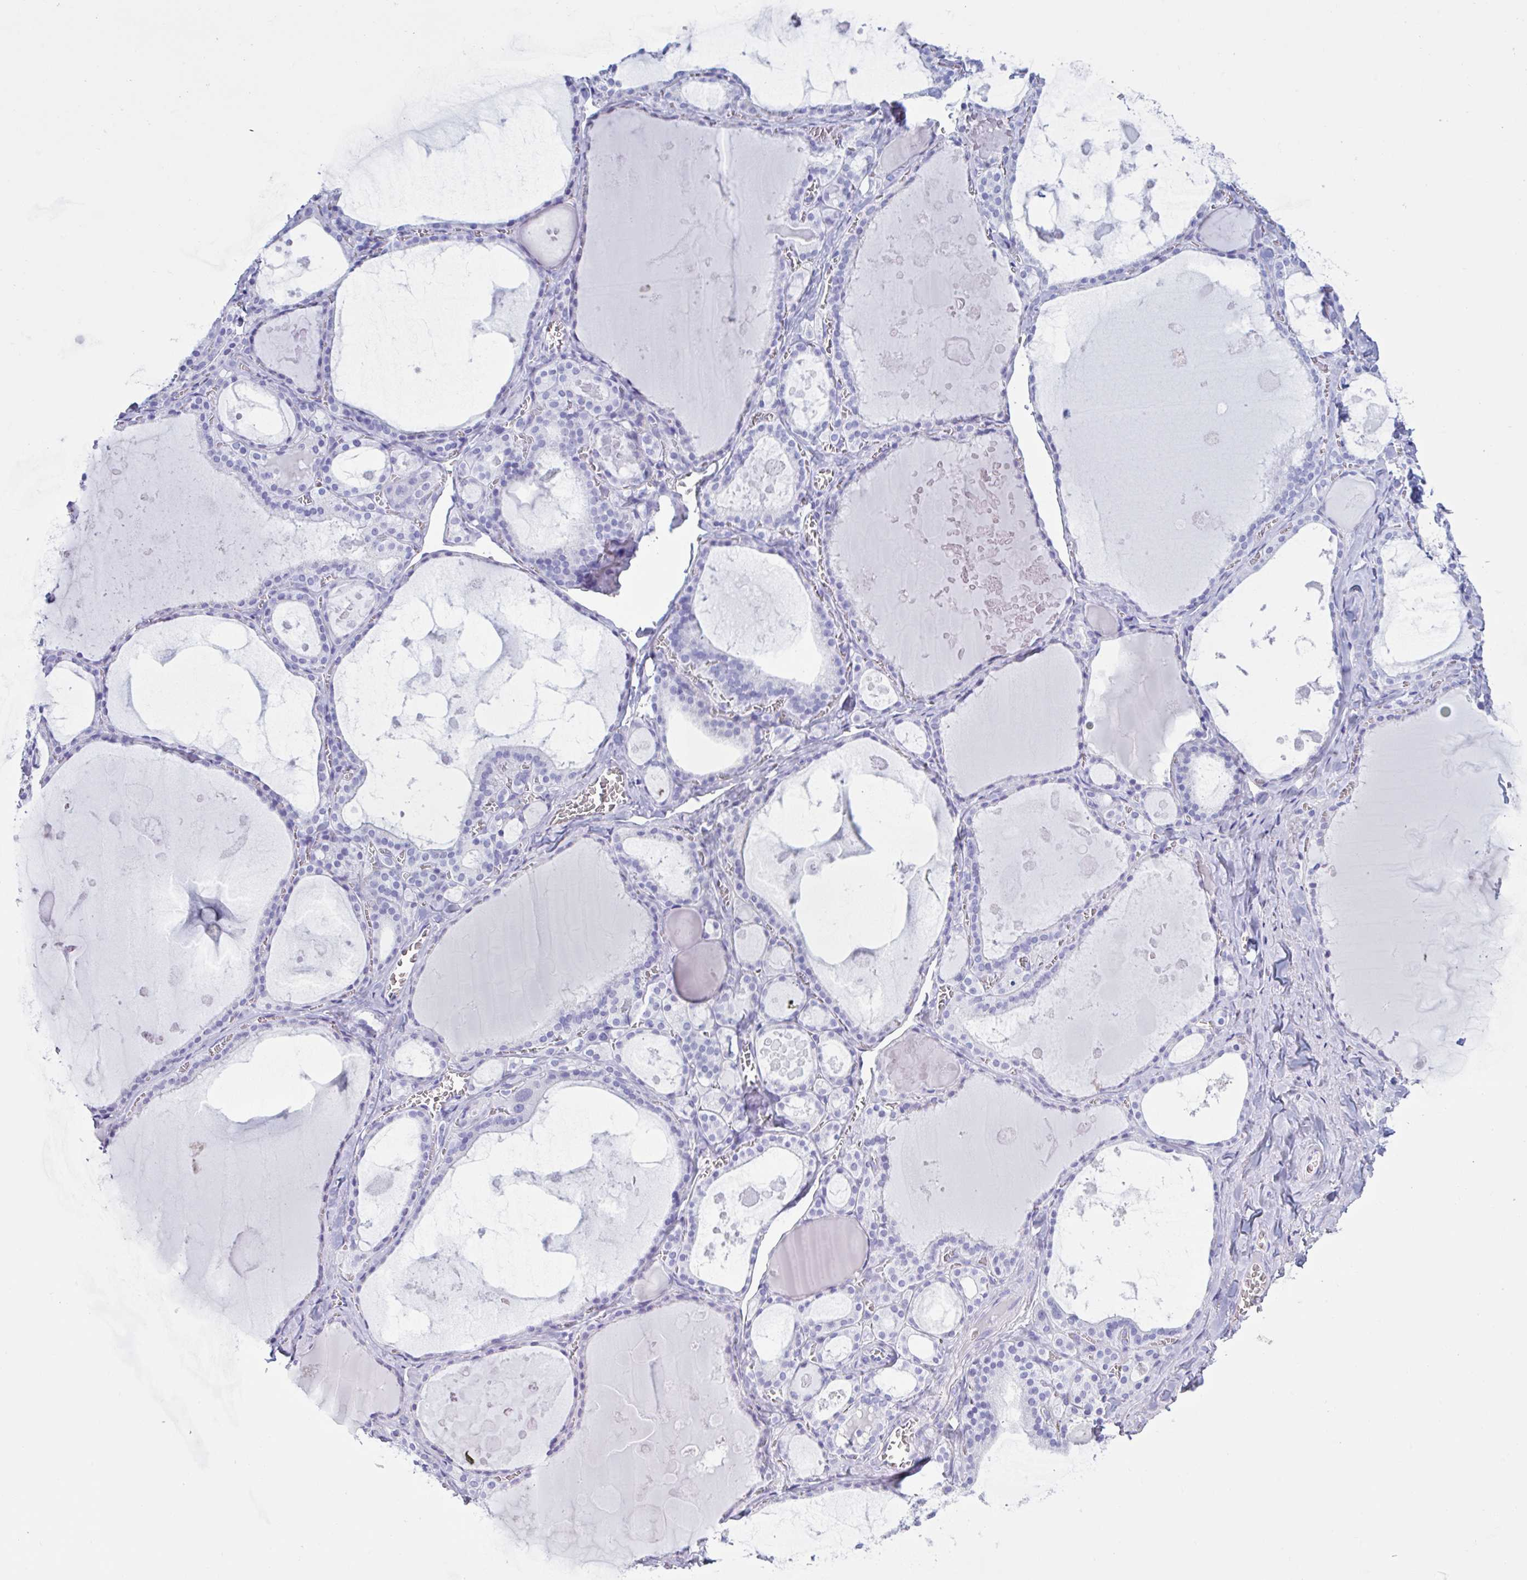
{"staining": {"intensity": "negative", "quantity": "none", "location": "none"}, "tissue": "thyroid gland", "cell_type": "Glandular cells", "image_type": "normal", "snomed": [{"axis": "morphology", "description": "Normal tissue, NOS"}, {"axis": "topography", "description": "Thyroid gland"}], "caption": "Glandular cells are negative for brown protein staining in unremarkable thyroid gland. (DAB immunohistochemistry visualized using brightfield microscopy, high magnification).", "gene": "MRGPRG", "patient": {"sex": "male", "age": 56}}